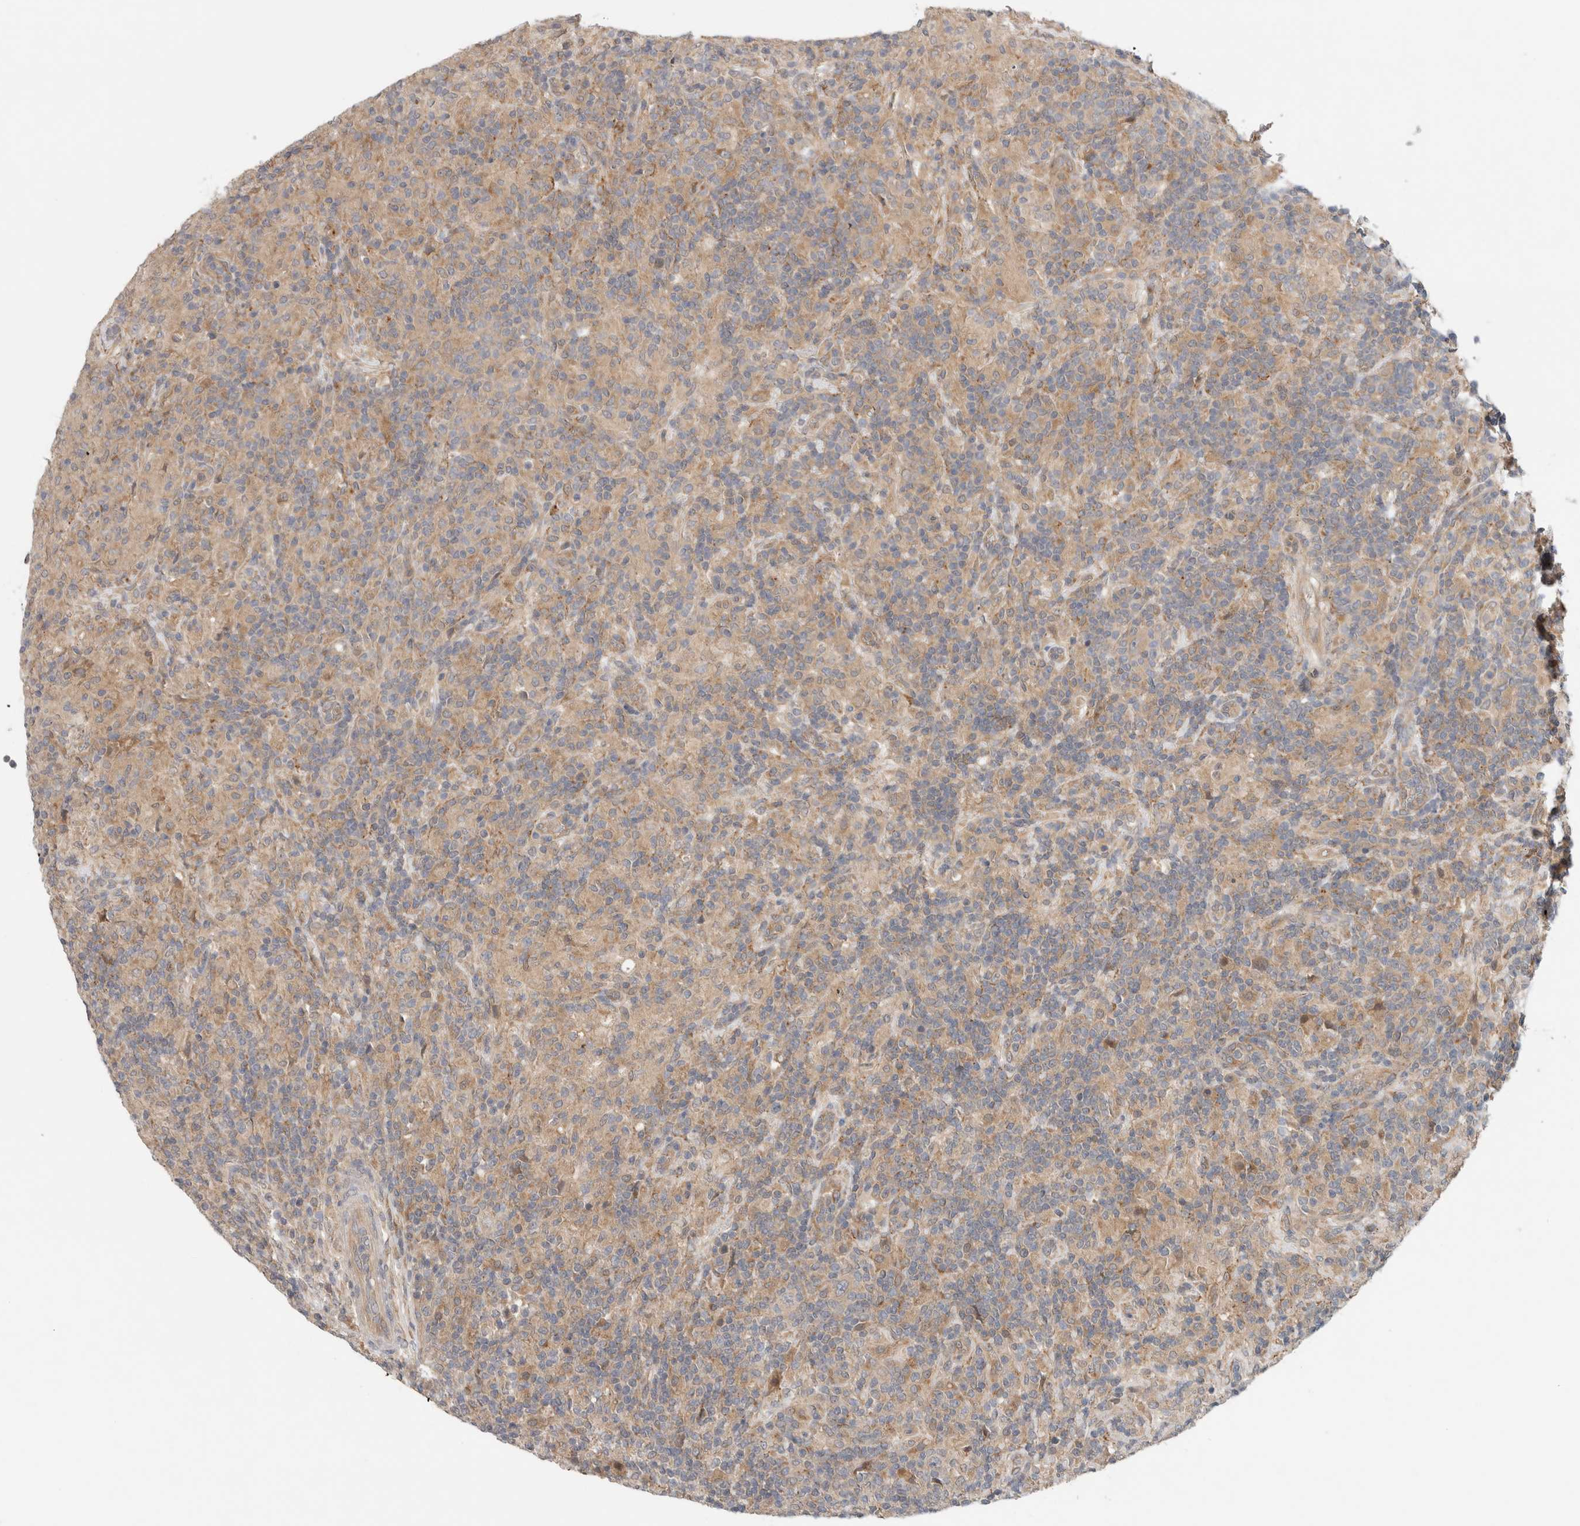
{"staining": {"intensity": "weak", "quantity": "25%-75%", "location": "cytoplasmic/membranous"}, "tissue": "lymphoma", "cell_type": "Tumor cells", "image_type": "cancer", "snomed": [{"axis": "morphology", "description": "Hodgkin's disease, NOS"}, {"axis": "topography", "description": "Lymph node"}], "caption": "IHC micrograph of neoplastic tissue: lymphoma stained using IHC demonstrates low levels of weak protein expression localized specifically in the cytoplasmic/membranous of tumor cells, appearing as a cytoplasmic/membranous brown color.", "gene": "SGK1", "patient": {"sex": "male", "age": 70}}